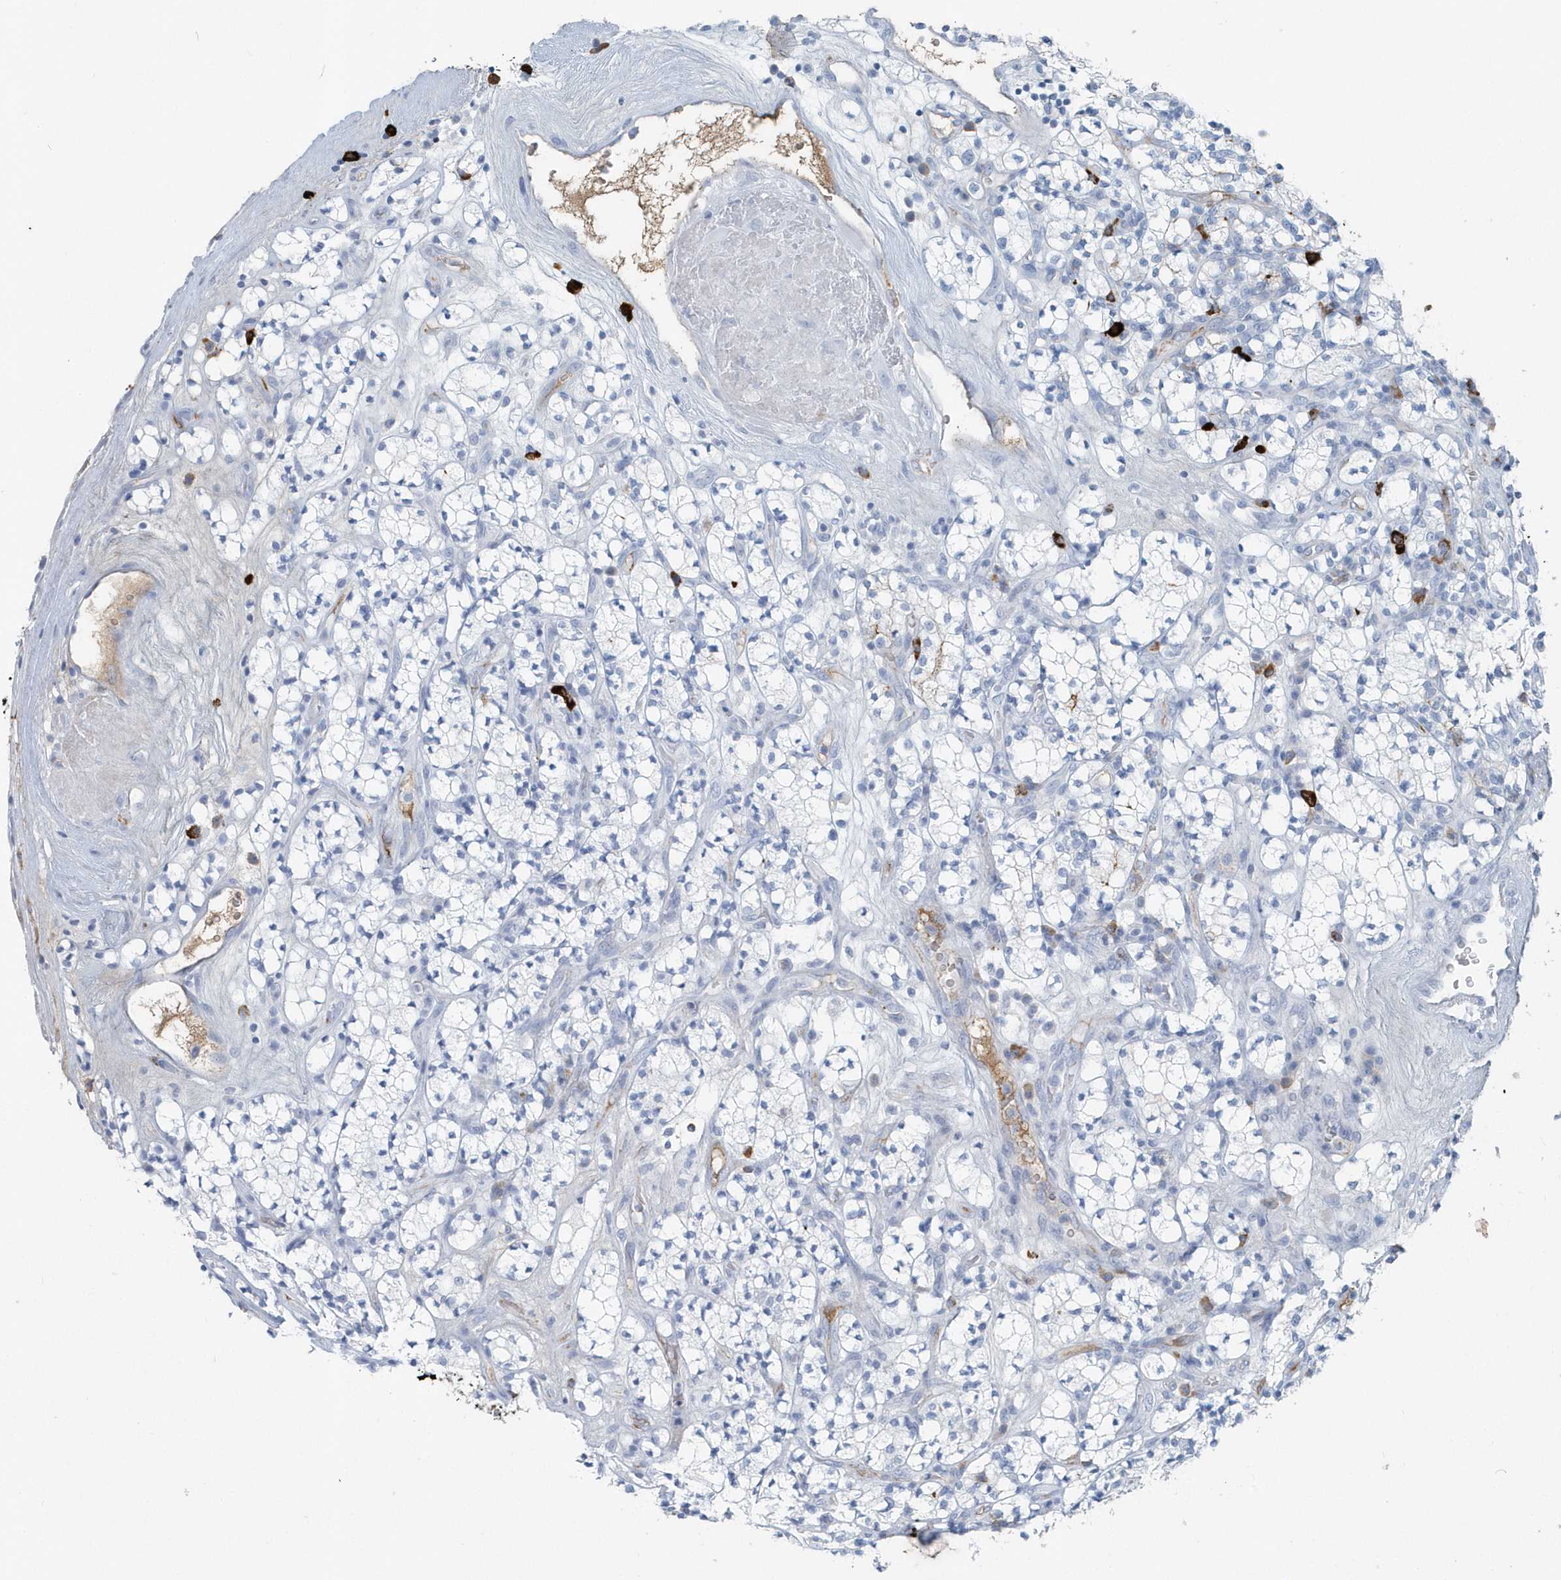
{"staining": {"intensity": "moderate", "quantity": "<25%", "location": "cytoplasmic/membranous"}, "tissue": "renal cancer", "cell_type": "Tumor cells", "image_type": "cancer", "snomed": [{"axis": "morphology", "description": "Adenocarcinoma, NOS"}, {"axis": "topography", "description": "Kidney"}], "caption": "A histopathology image showing moderate cytoplasmic/membranous expression in approximately <25% of tumor cells in adenocarcinoma (renal), as visualized by brown immunohistochemical staining.", "gene": "JCHAIN", "patient": {"sex": "male", "age": 77}}